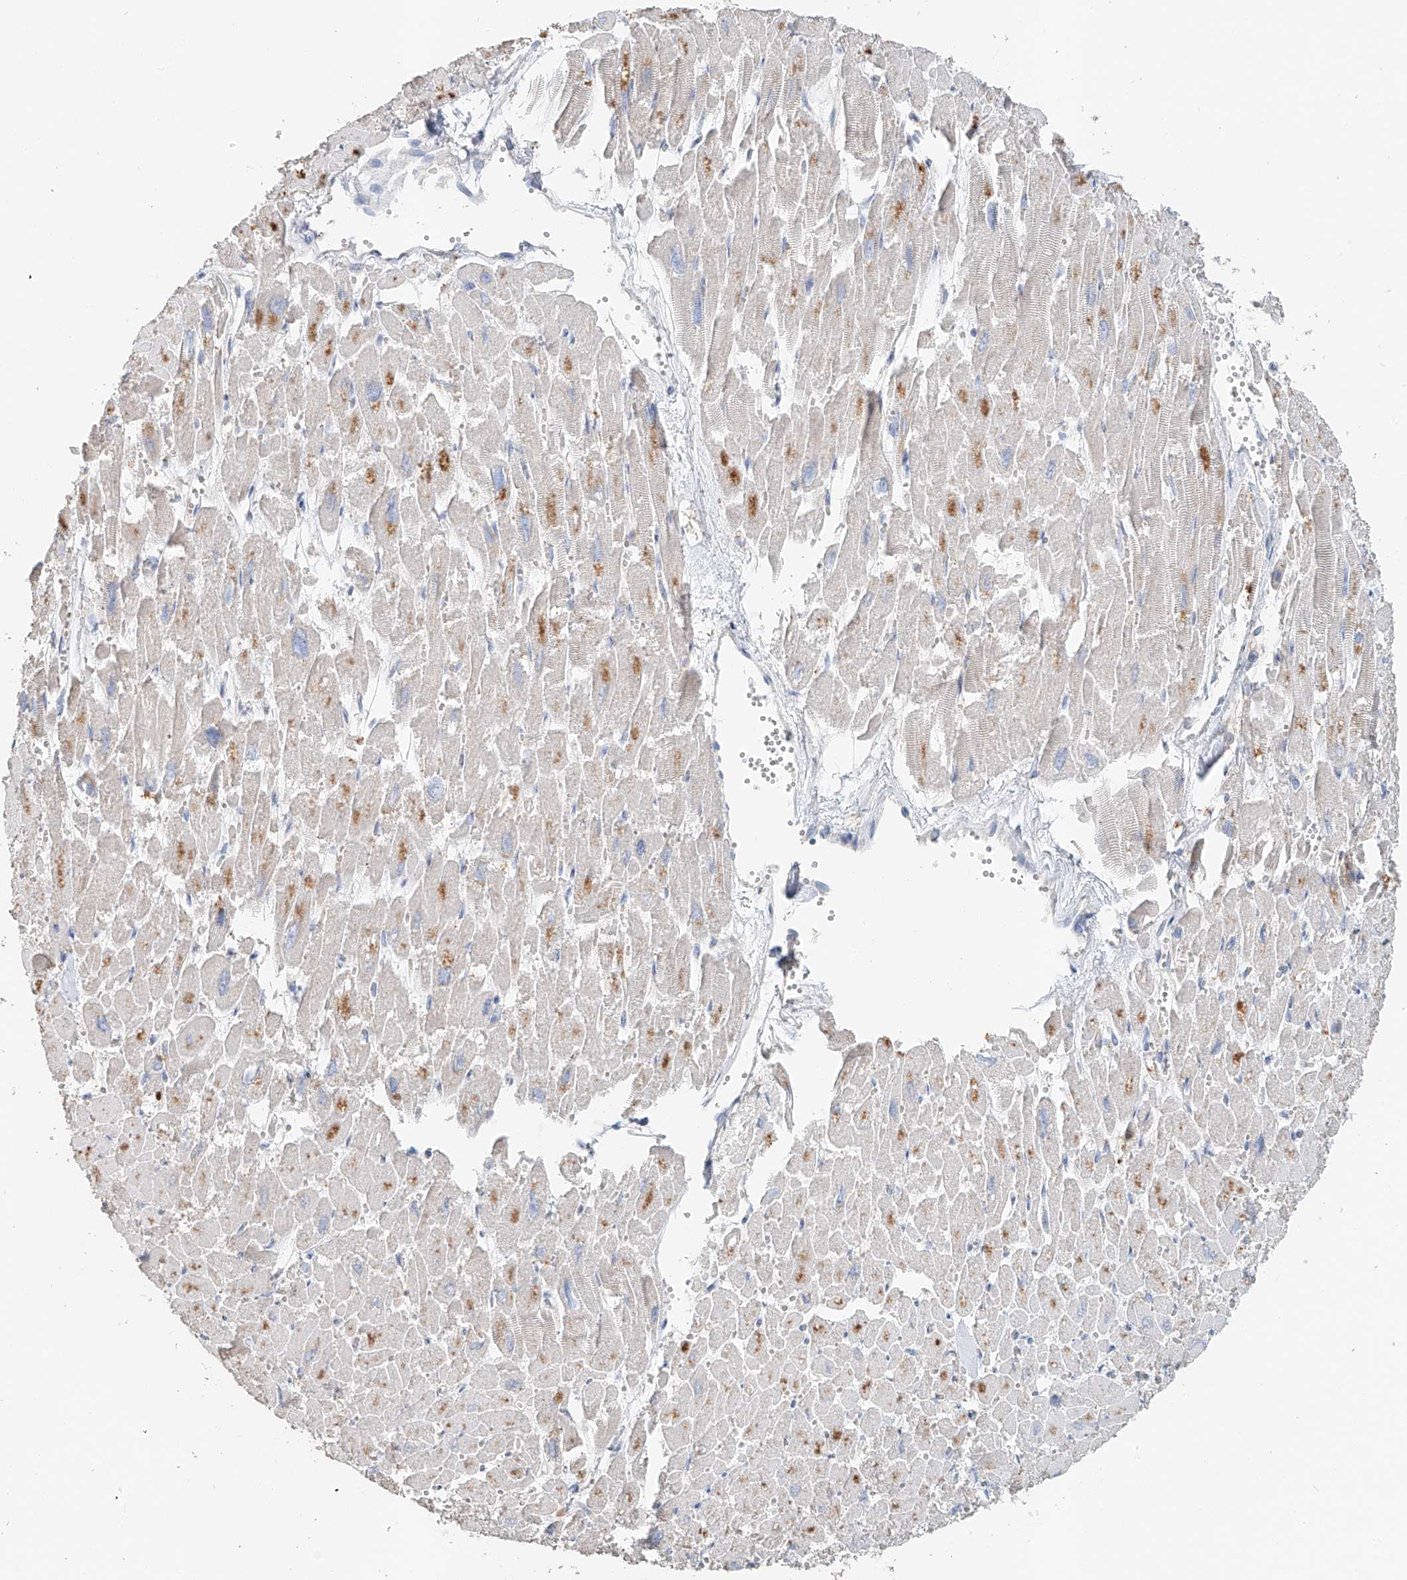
{"staining": {"intensity": "moderate", "quantity": "<25%", "location": "cytoplasmic/membranous"}, "tissue": "heart muscle", "cell_type": "Cardiomyocytes", "image_type": "normal", "snomed": [{"axis": "morphology", "description": "Normal tissue, NOS"}, {"axis": "topography", "description": "Heart"}], "caption": "Protein staining shows moderate cytoplasmic/membranous expression in approximately <25% of cardiomyocytes in normal heart muscle.", "gene": "TRIM47", "patient": {"sex": "male", "age": 54}}